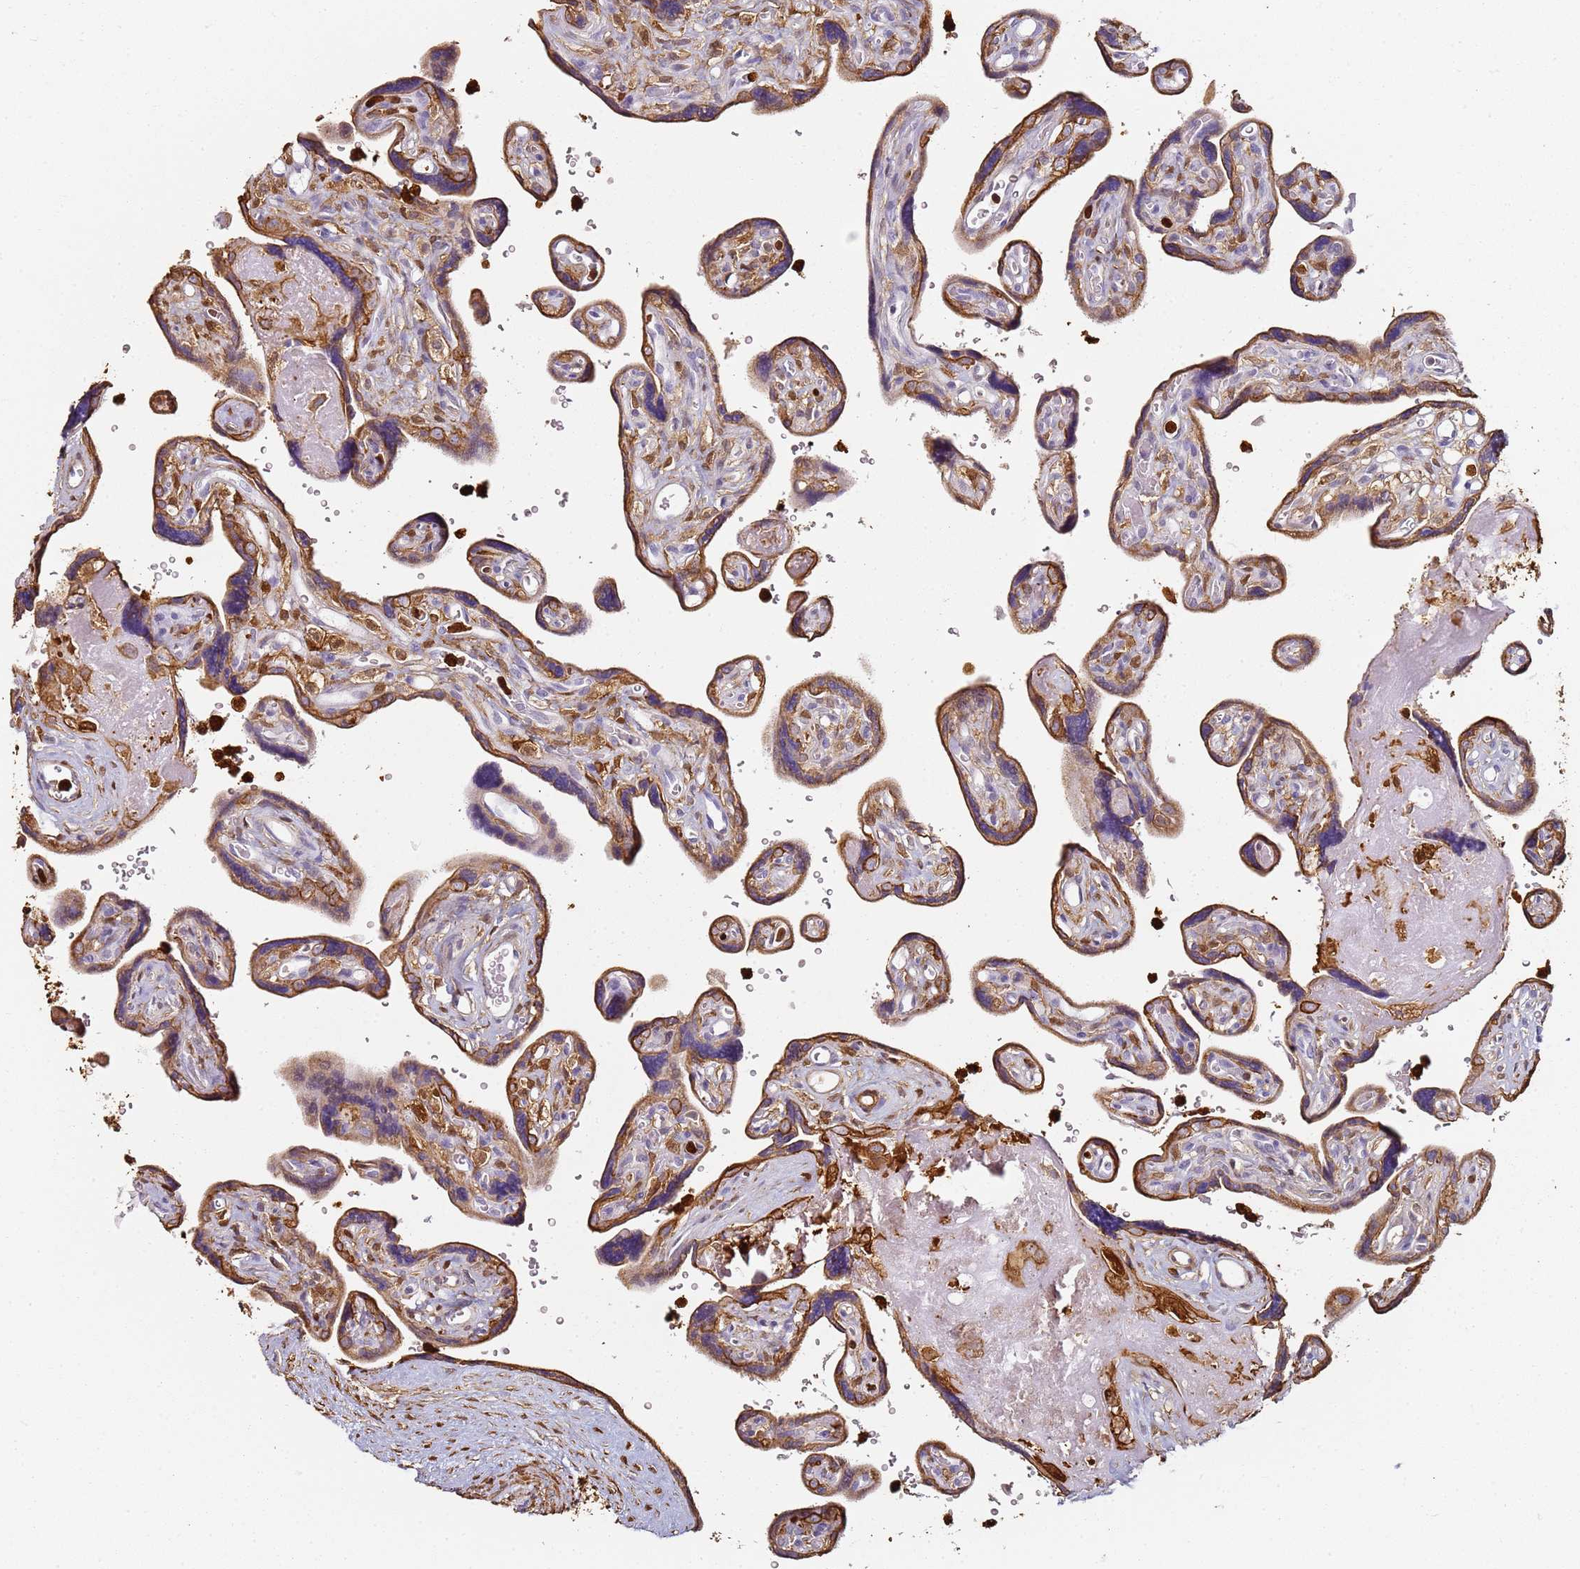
{"staining": {"intensity": "strong", "quantity": ">75%", "location": "cytoplasmic/membranous"}, "tissue": "placenta", "cell_type": "Decidual cells", "image_type": "normal", "snomed": [{"axis": "morphology", "description": "Normal tissue, NOS"}, {"axis": "topography", "description": "Placenta"}], "caption": "This histopathology image displays normal placenta stained with immunohistochemistry to label a protein in brown. The cytoplasmic/membranous of decidual cells show strong positivity for the protein. Nuclei are counter-stained blue.", "gene": "S100A4", "patient": {"sex": "female", "age": 39}}